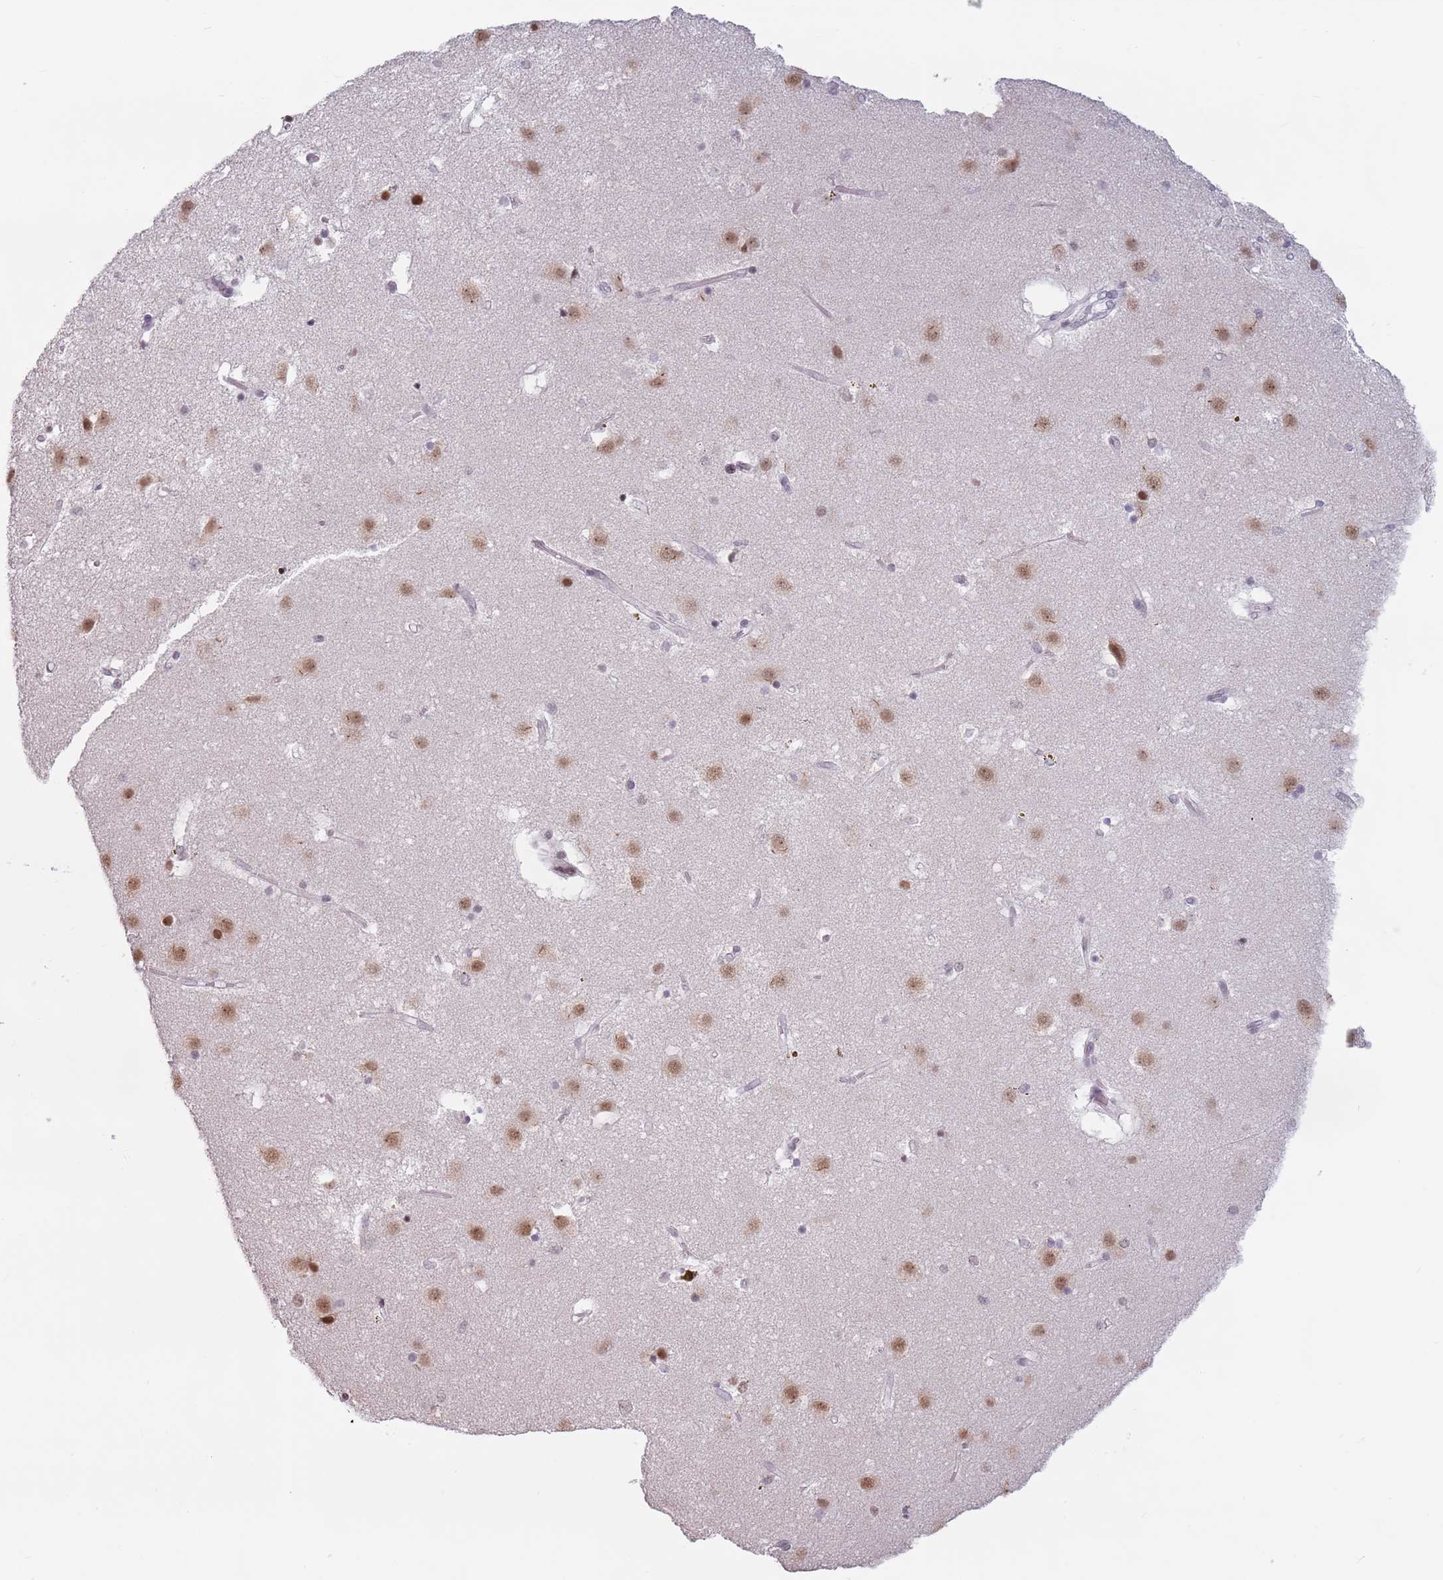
{"staining": {"intensity": "moderate", "quantity": "<25%", "location": "nuclear"}, "tissue": "caudate", "cell_type": "Glial cells", "image_type": "normal", "snomed": [{"axis": "morphology", "description": "Normal tissue, NOS"}, {"axis": "topography", "description": "Lateral ventricle wall"}], "caption": "There is low levels of moderate nuclear staining in glial cells of unremarkable caudate, as demonstrated by immunohistochemical staining (brown color).", "gene": "PTCHD1", "patient": {"sex": "male", "age": 70}}